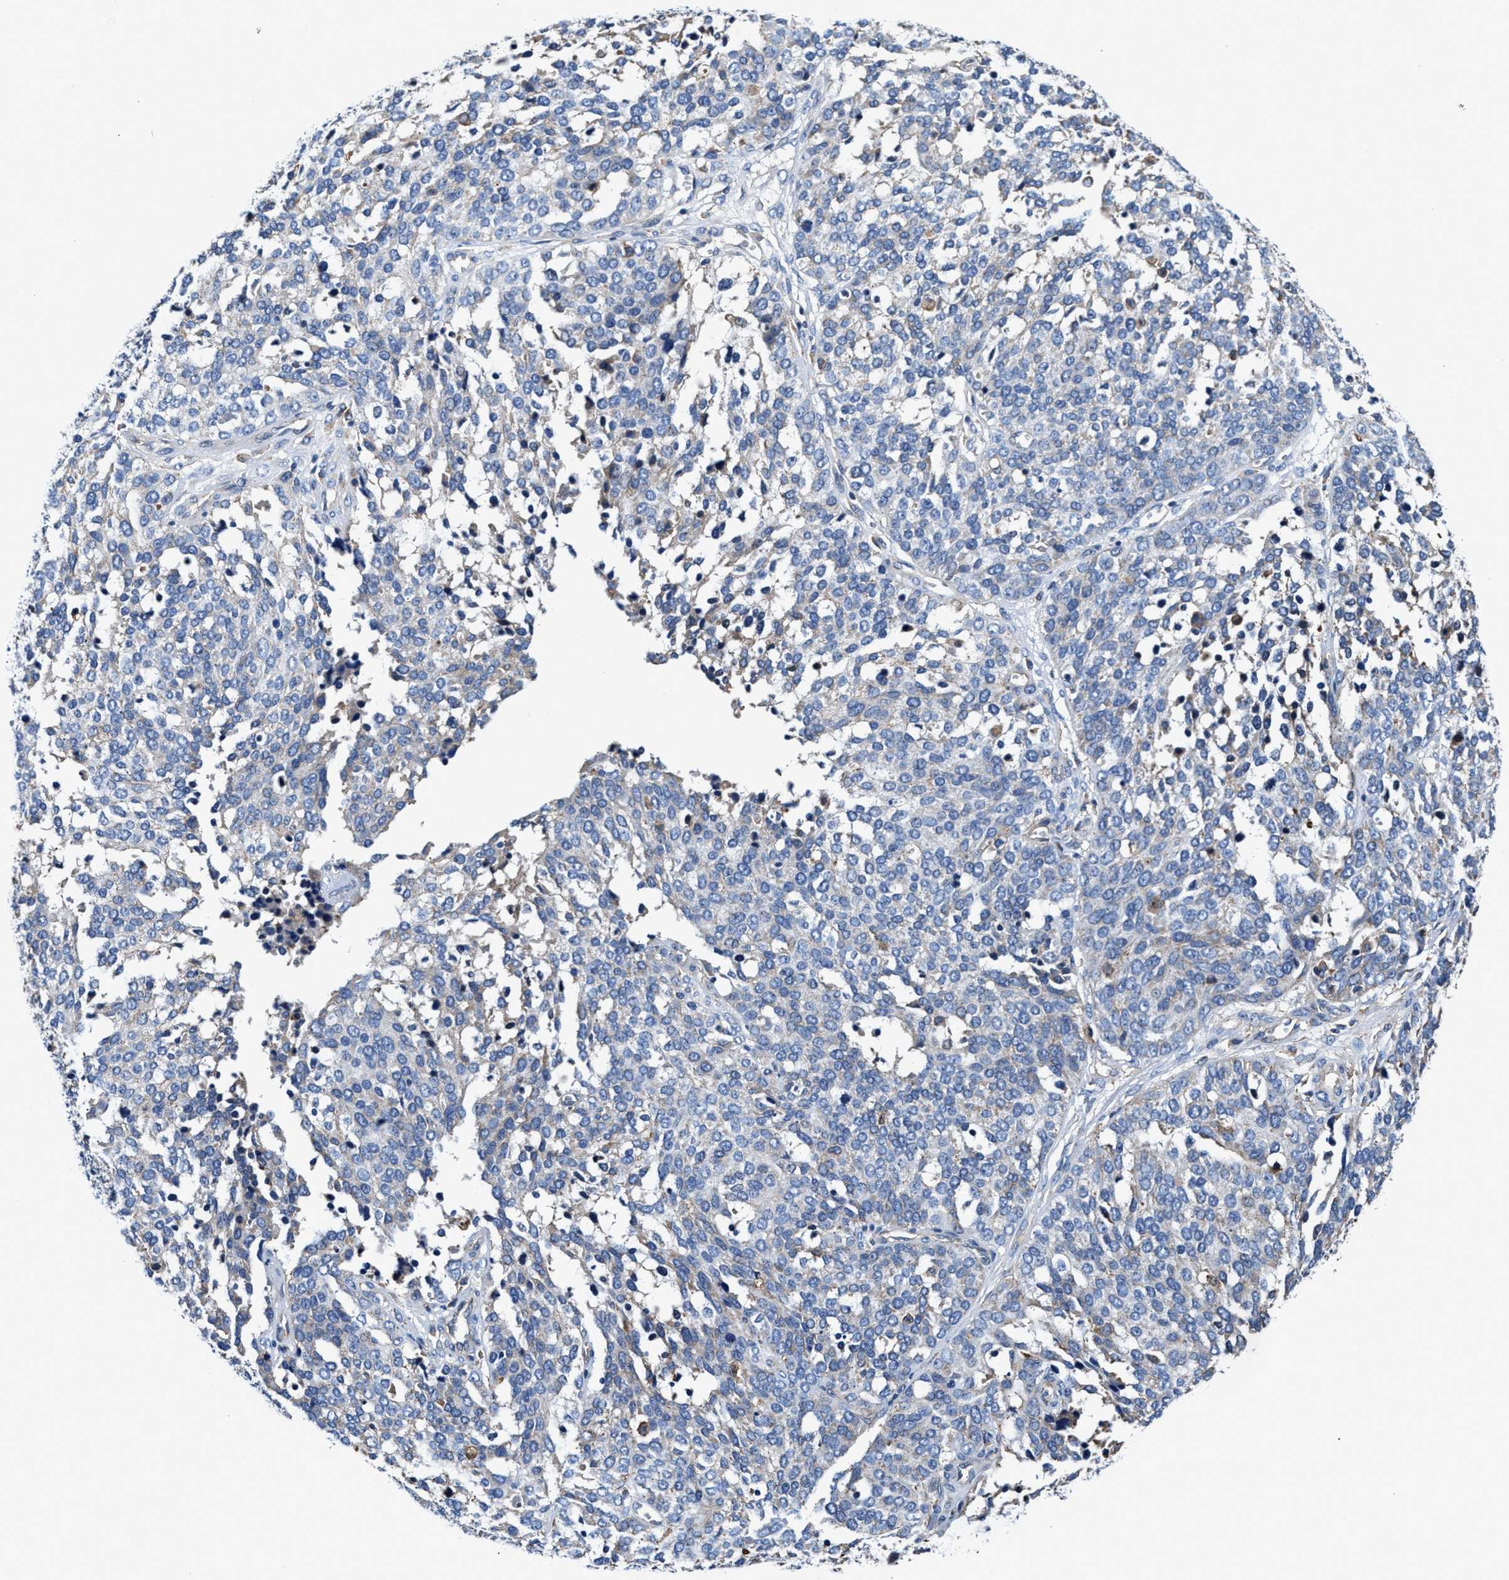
{"staining": {"intensity": "negative", "quantity": "none", "location": "none"}, "tissue": "ovarian cancer", "cell_type": "Tumor cells", "image_type": "cancer", "snomed": [{"axis": "morphology", "description": "Cystadenocarcinoma, serous, NOS"}, {"axis": "topography", "description": "Ovary"}], "caption": "IHC image of neoplastic tissue: human ovarian serous cystadenocarcinoma stained with DAB (3,3'-diaminobenzidine) exhibits no significant protein staining in tumor cells.", "gene": "PPP1R9B", "patient": {"sex": "female", "age": 44}}